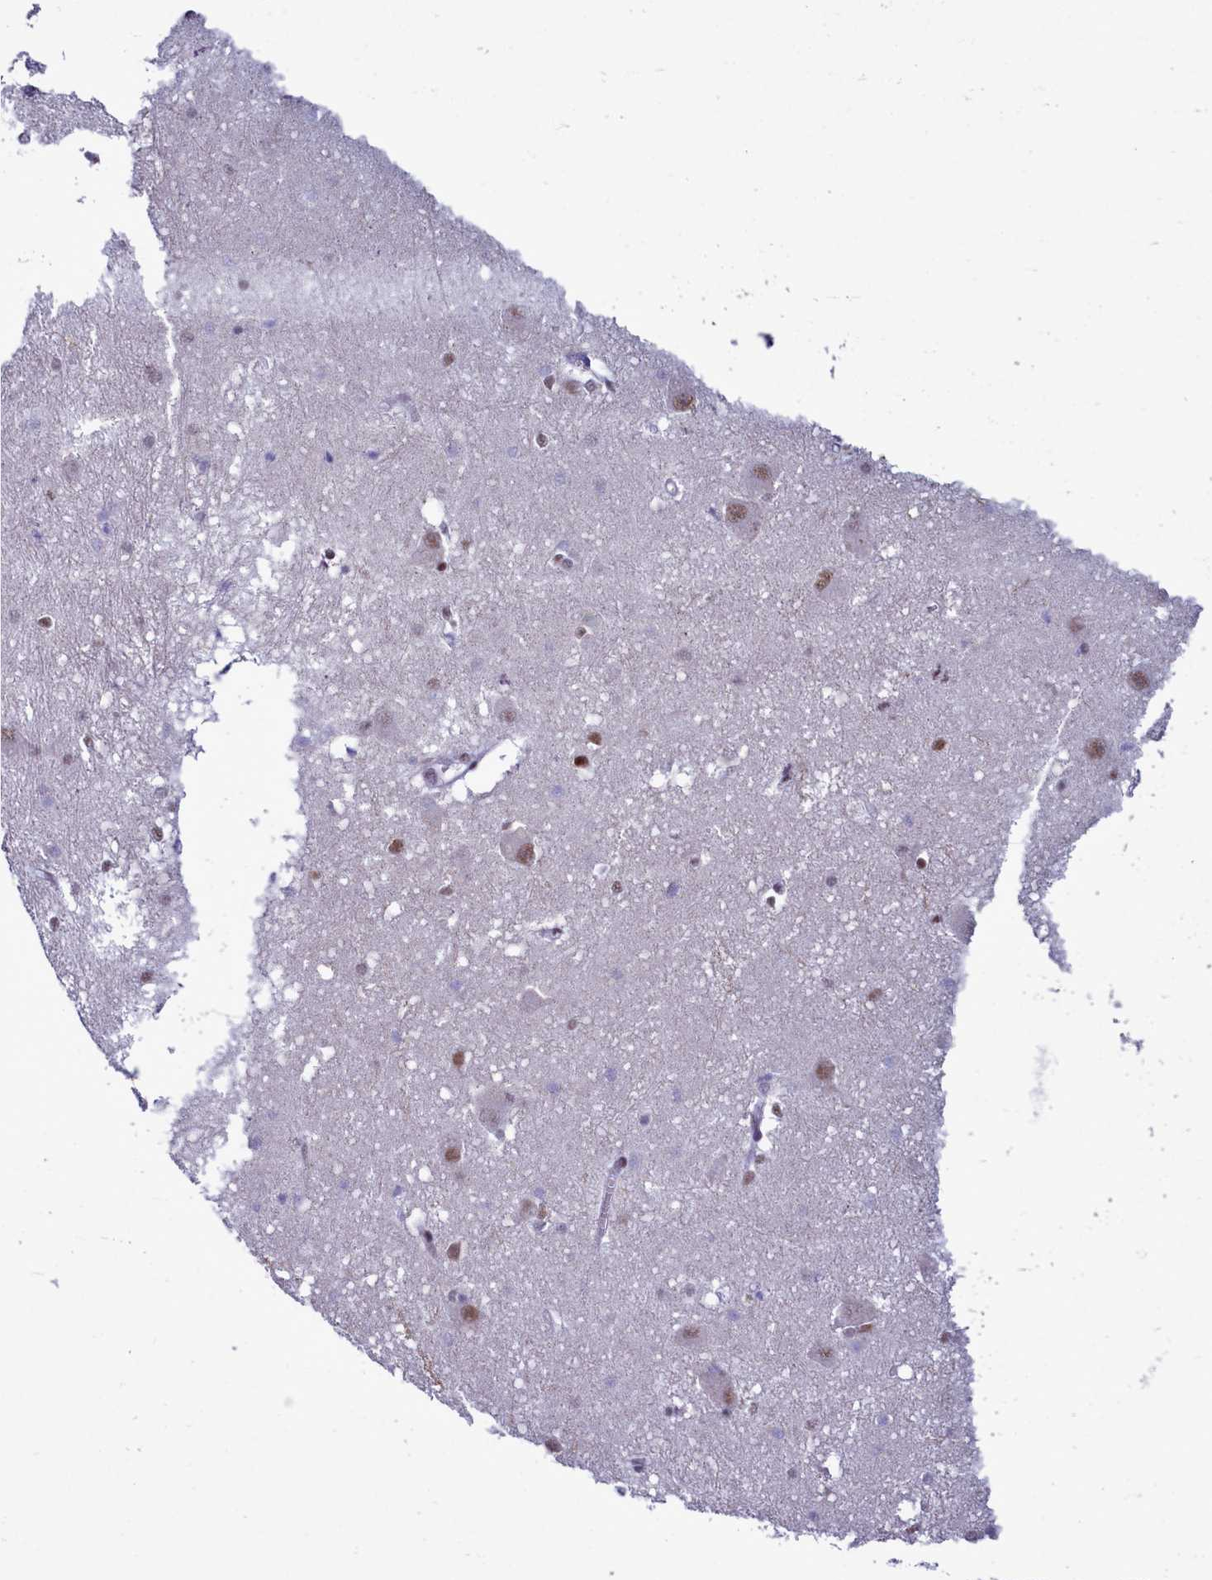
{"staining": {"intensity": "moderate", "quantity": "<25%", "location": "nuclear"}, "tissue": "caudate", "cell_type": "Glial cells", "image_type": "normal", "snomed": [{"axis": "morphology", "description": "Normal tissue, NOS"}, {"axis": "topography", "description": "Lateral ventricle wall"}], "caption": "Caudate stained with a brown dye demonstrates moderate nuclear positive expression in approximately <25% of glial cells.", "gene": "POM121L2", "patient": {"sex": "male", "age": 37}}